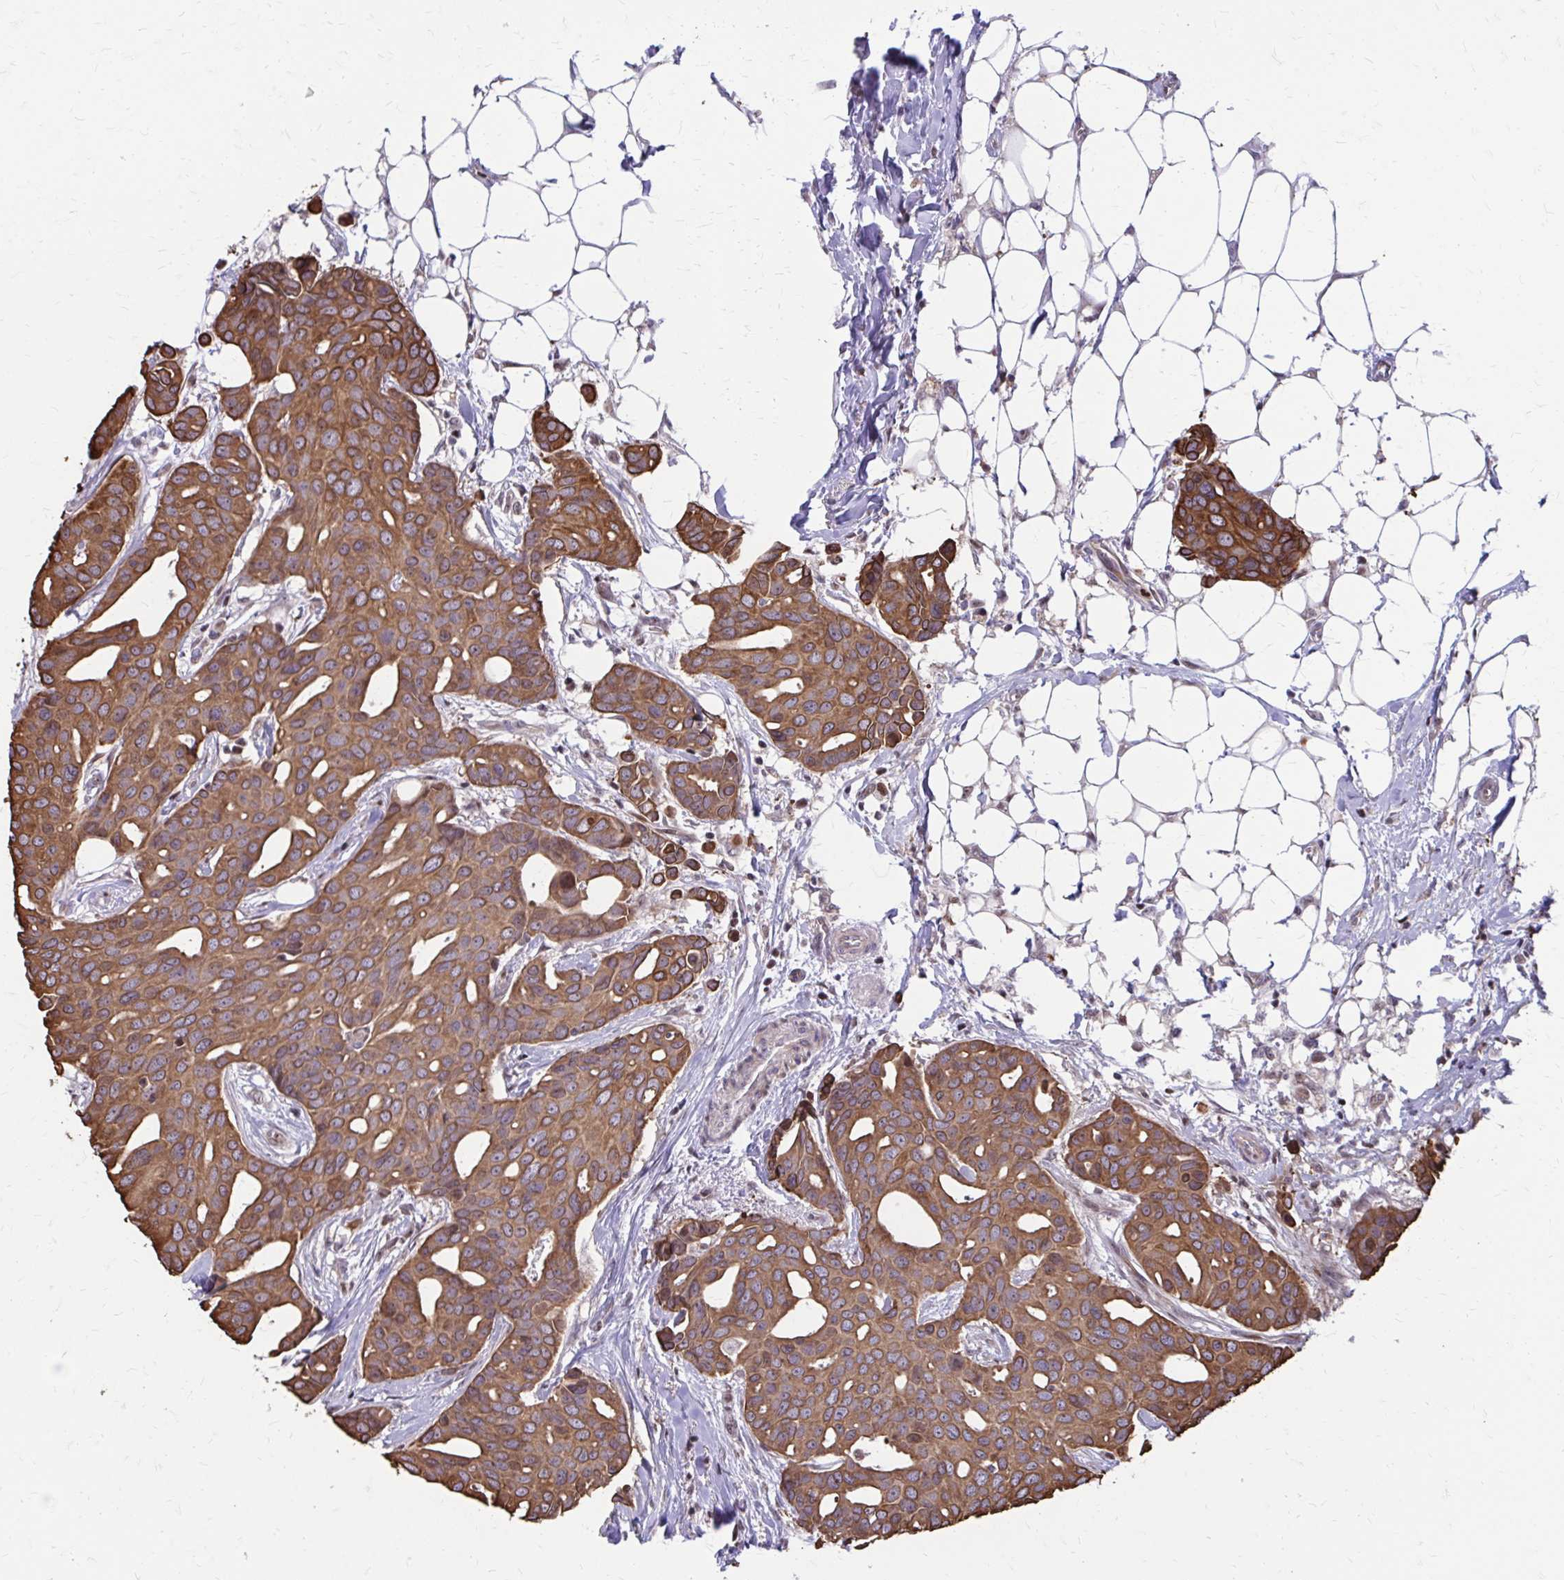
{"staining": {"intensity": "strong", "quantity": ">75%", "location": "cytoplasmic/membranous"}, "tissue": "breast cancer", "cell_type": "Tumor cells", "image_type": "cancer", "snomed": [{"axis": "morphology", "description": "Duct carcinoma"}, {"axis": "topography", "description": "Breast"}], "caption": "Breast infiltrating ductal carcinoma stained for a protein shows strong cytoplasmic/membranous positivity in tumor cells.", "gene": "ANKRD30B", "patient": {"sex": "female", "age": 54}}